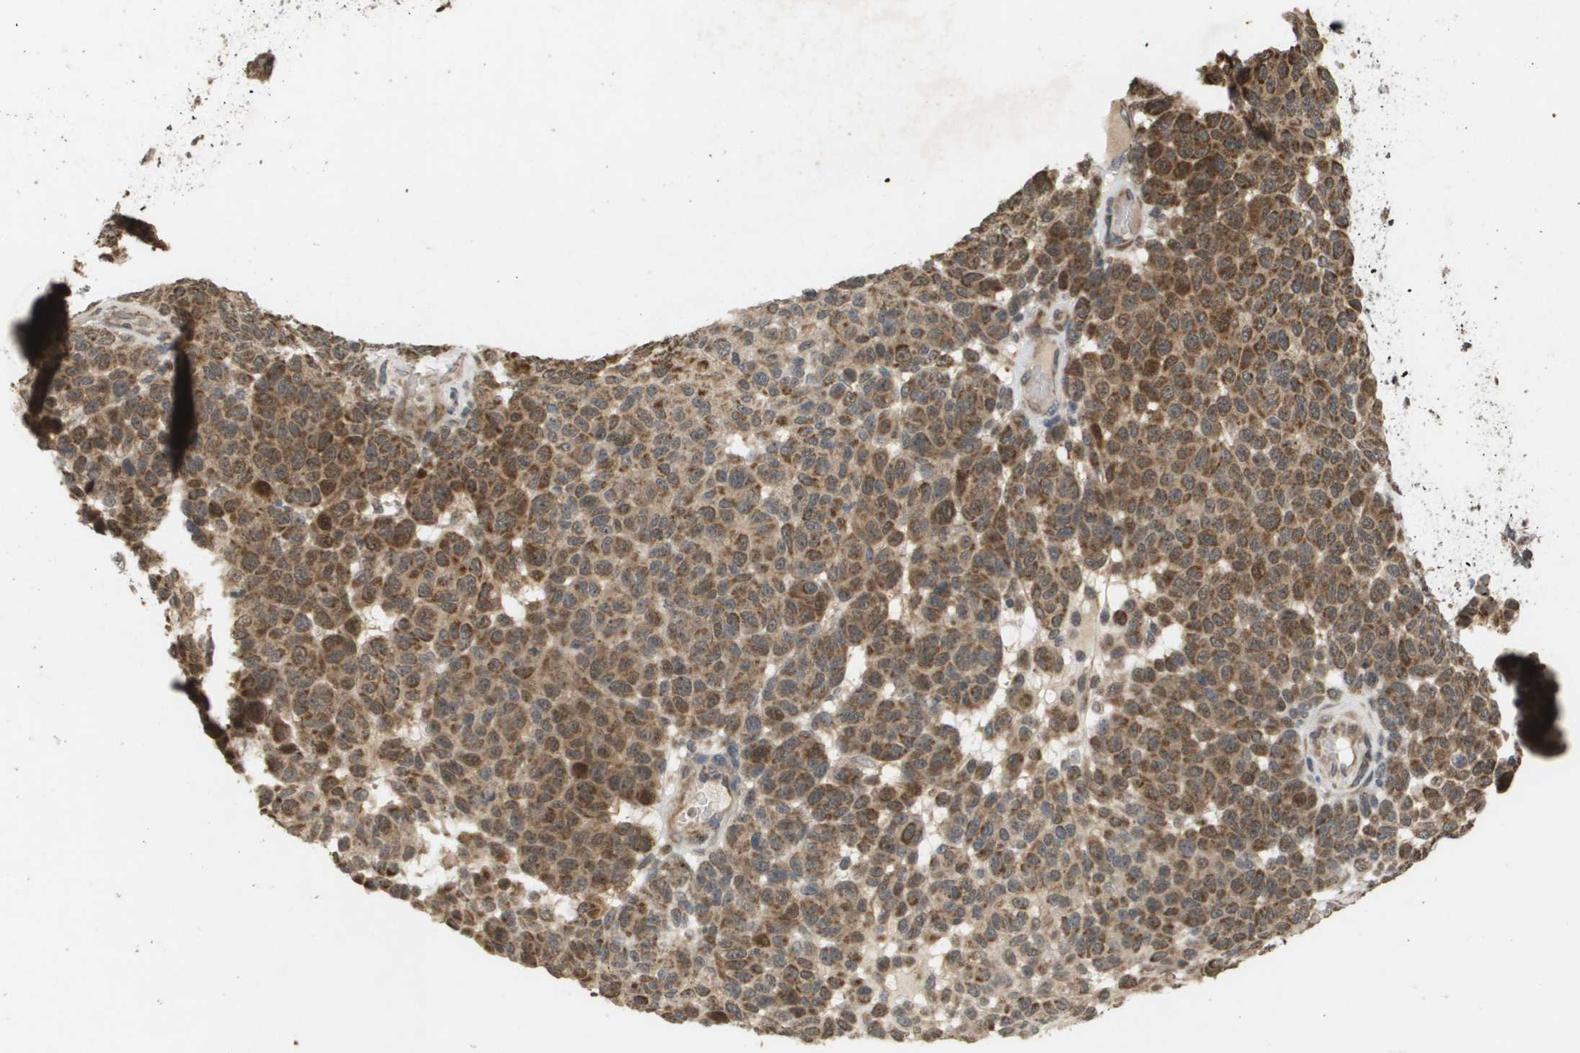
{"staining": {"intensity": "moderate", "quantity": ">75%", "location": "cytoplasmic/membranous"}, "tissue": "melanoma", "cell_type": "Tumor cells", "image_type": "cancer", "snomed": [{"axis": "morphology", "description": "Malignant melanoma, NOS"}, {"axis": "topography", "description": "Skin"}], "caption": "Immunohistochemistry staining of malignant melanoma, which displays medium levels of moderate cytoplasmic/membranous positivity in approximately >75% of tumor cells indicating moderate cytoplasmic/membranous protein staining. The staining was performed using DAB (brown) for protein detection and nuclei were counterstained in hematoxylin (blue).", "gene": "RAB21", "patient": {"sex": "male", "age": 59}}